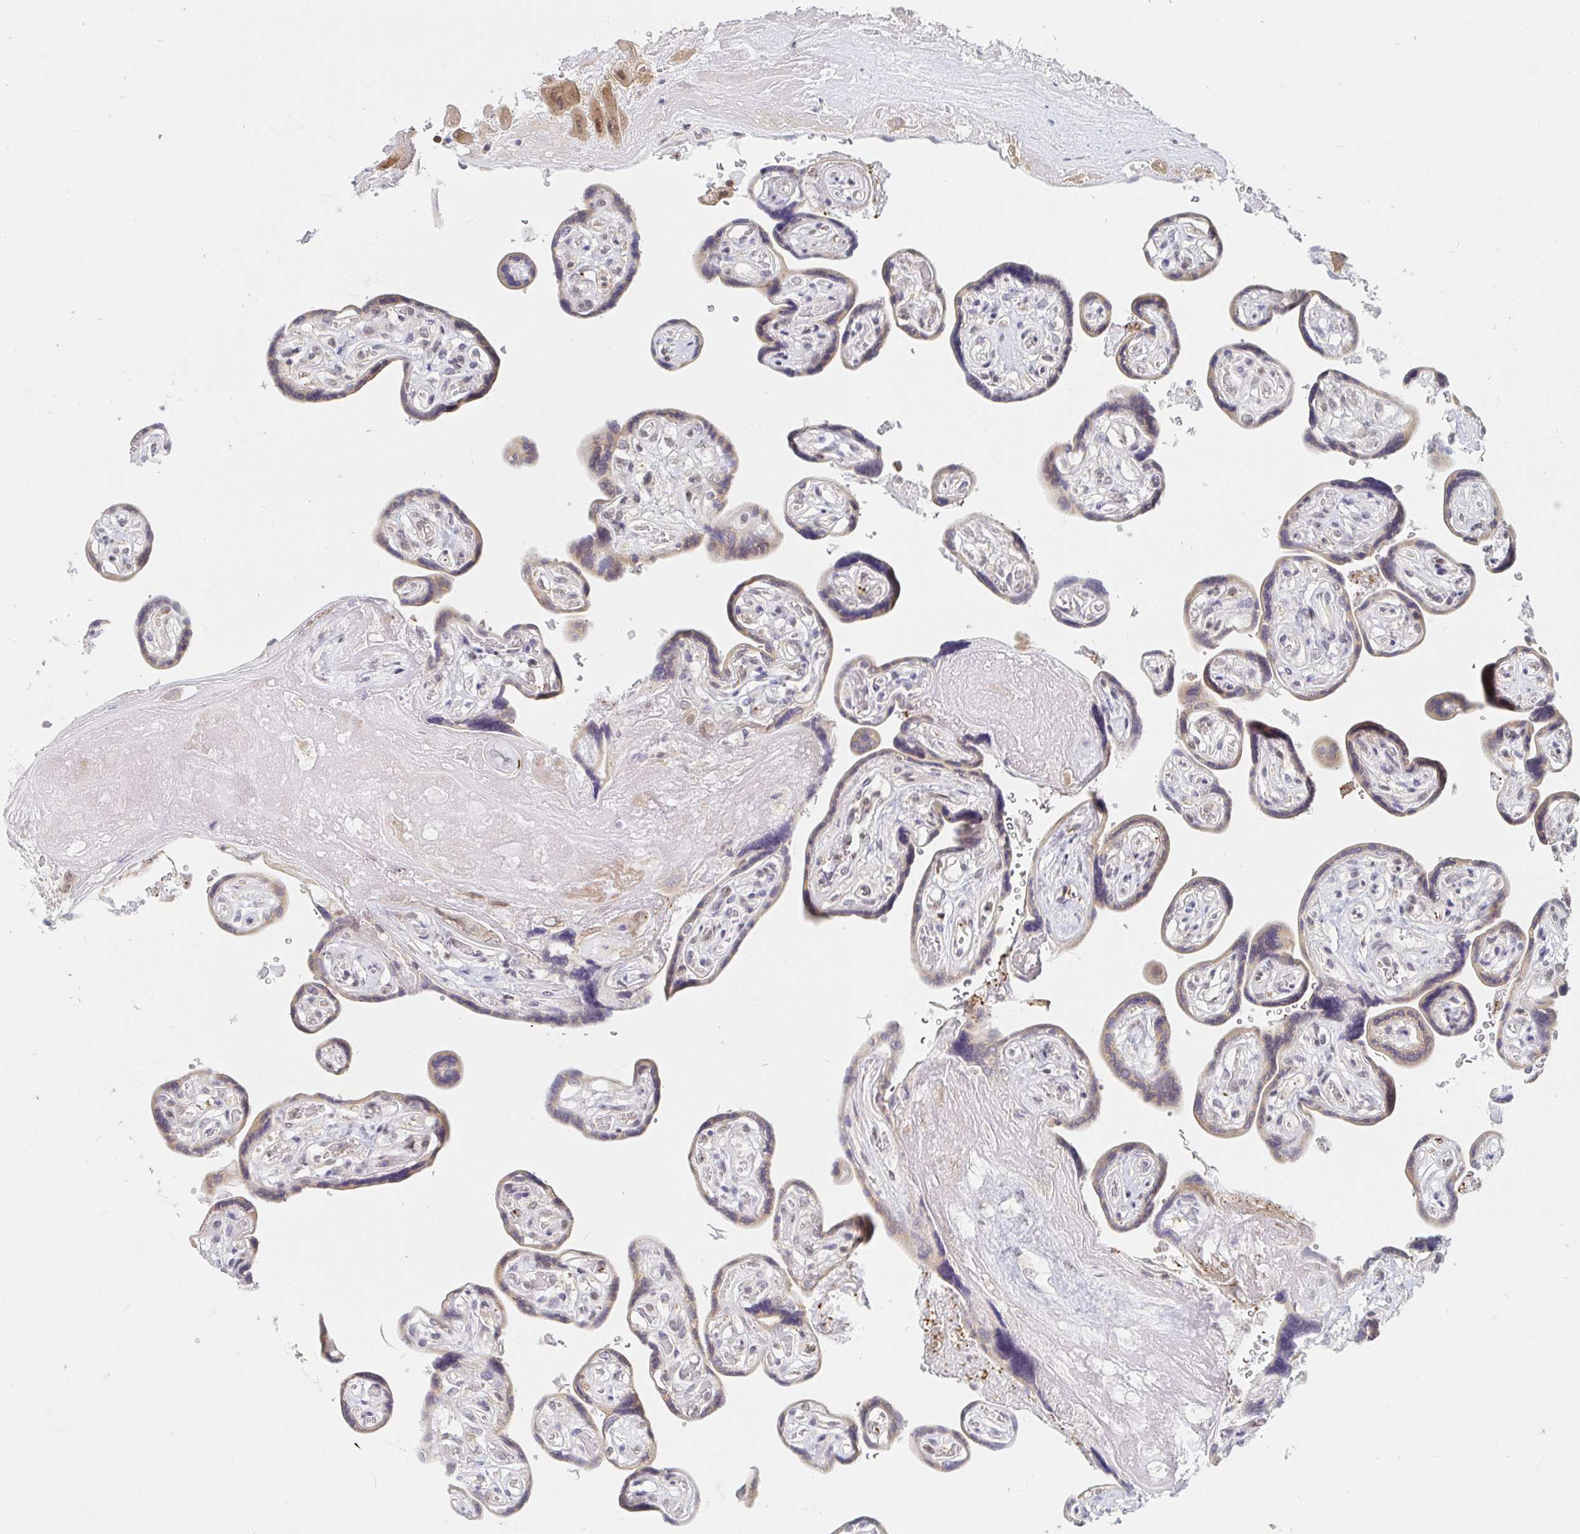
{"staining": {"intensity": "moderate", "quantity": "25%-75%", "location": "cytoplasmic/membranous,nuclear"}, "tissue": "placenta", "cell_type": "Trophoblastic cells", "image_type": "normal", "snomed": [{"axis": "morphology", "description": "Normal tissue, NOS"}, {"axis": "topography", "description": "Placenta"}], "caption": "The micrograph displays staining of benign placenta, revealing moderate cytoplasmic/membranous,nuclear protein expression (brown color) within trophoblastic cells. (DAB (3,3'-diaminobenzidine) = brown stain, brightfield microscopy at high magnification).", "gene": "CHD2", "patient": {"sex": "female", "age": 32}}